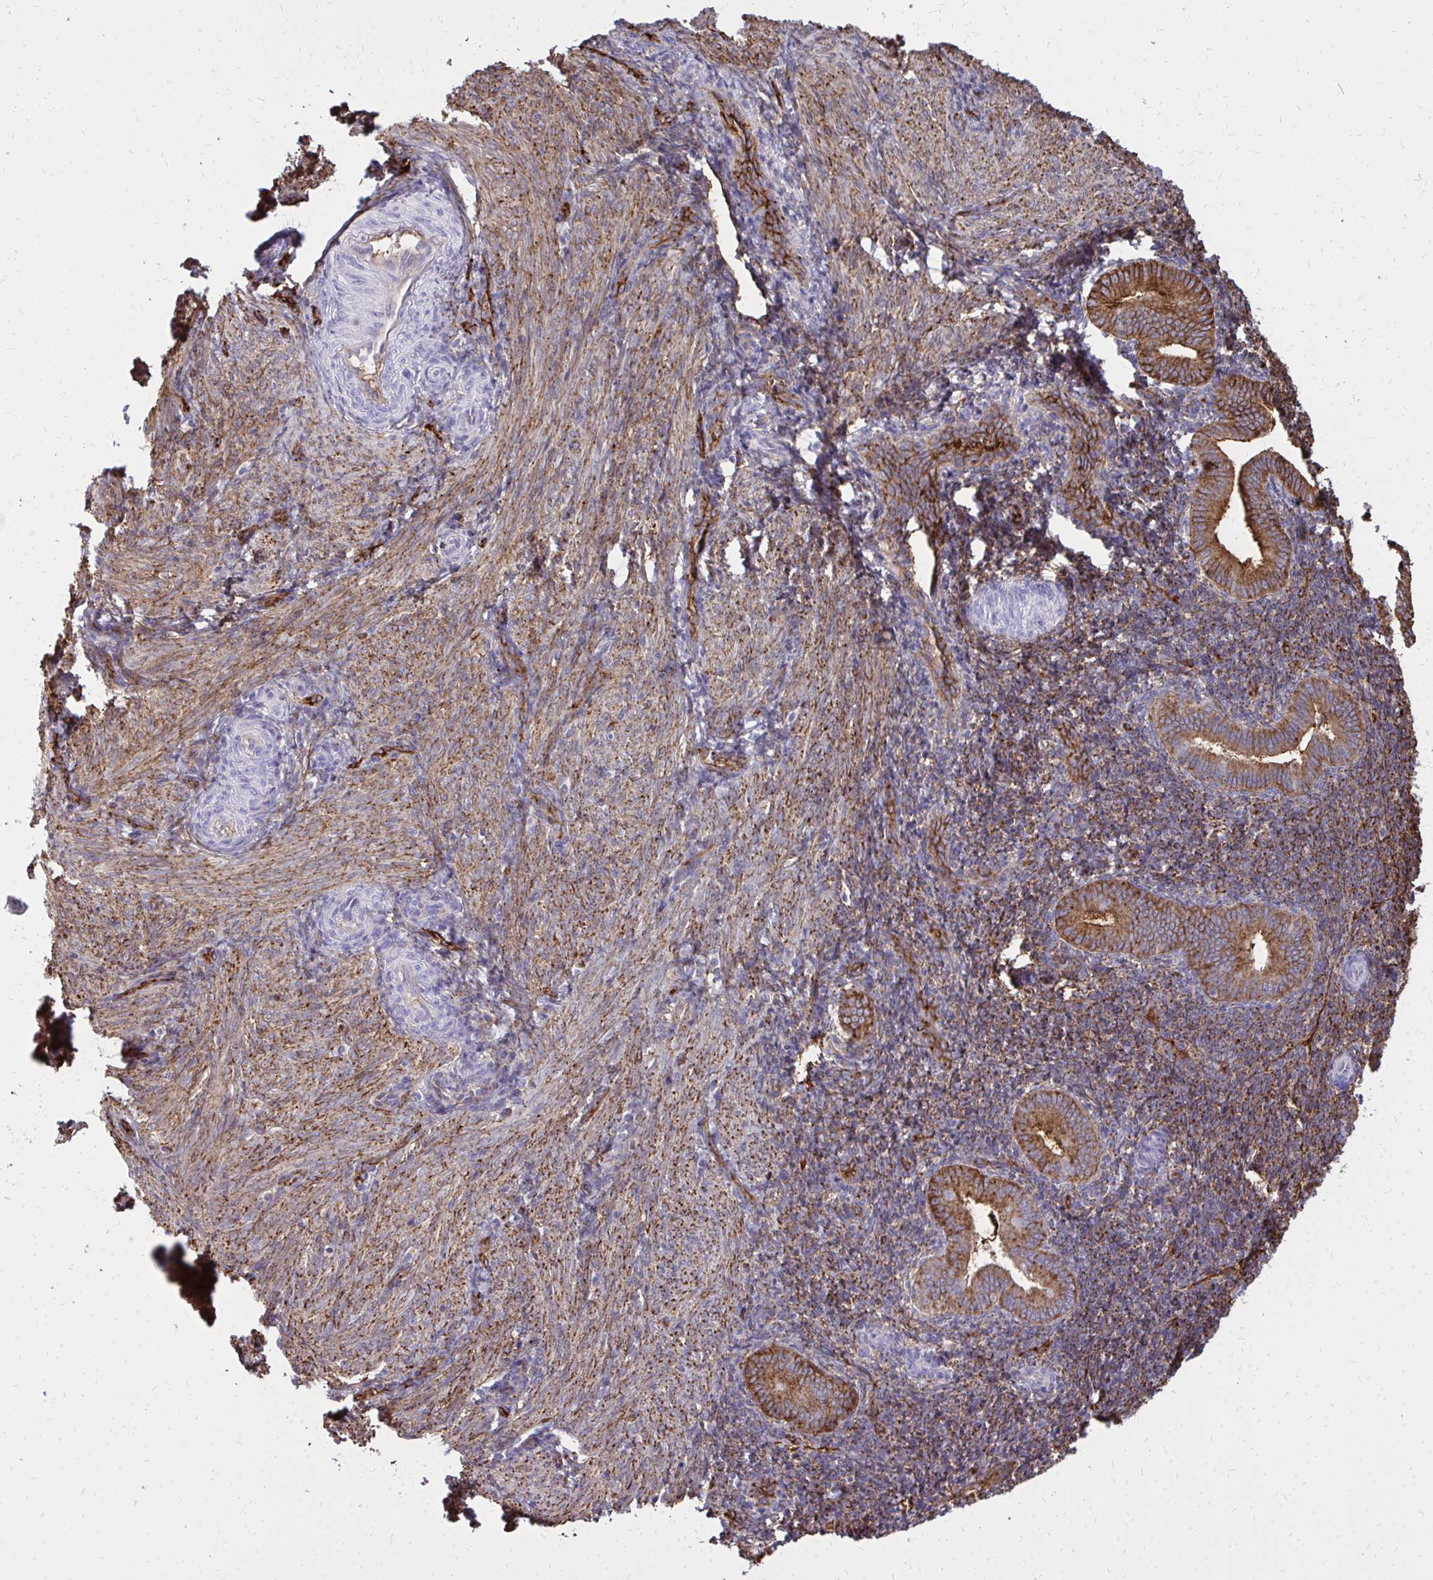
{"staining": {"intensity": "moderate", "quantity": "25%-75%", "location": "cytoplasmic/membranous"}, "tissue": "endometrium", "cell_type": "Cells in endometrial stroma", "image_type": "normal", "snomed": [{"axis": "morphology", "description": "Normal tissue, NOS"}, {"axis": "topography", "description": "Endometrium"}], "caption": "Immunohistochemistry (IHC) (DAB (3,3'-diaminobenzidine)) staining of normal endometrium demonstrates moderate cytoplasmic/membranous protein positivity in approximately 25%-75% of cells in endometrial stroma. The staining is performed using DAB (3,3'-diaminobenzidine) brown chromogen to label protein expression. The nuclei are counter-stained blue using hematoxylin.", "gene": "MARCKSL1", "patient": {"sex": "female", "age": 25}}